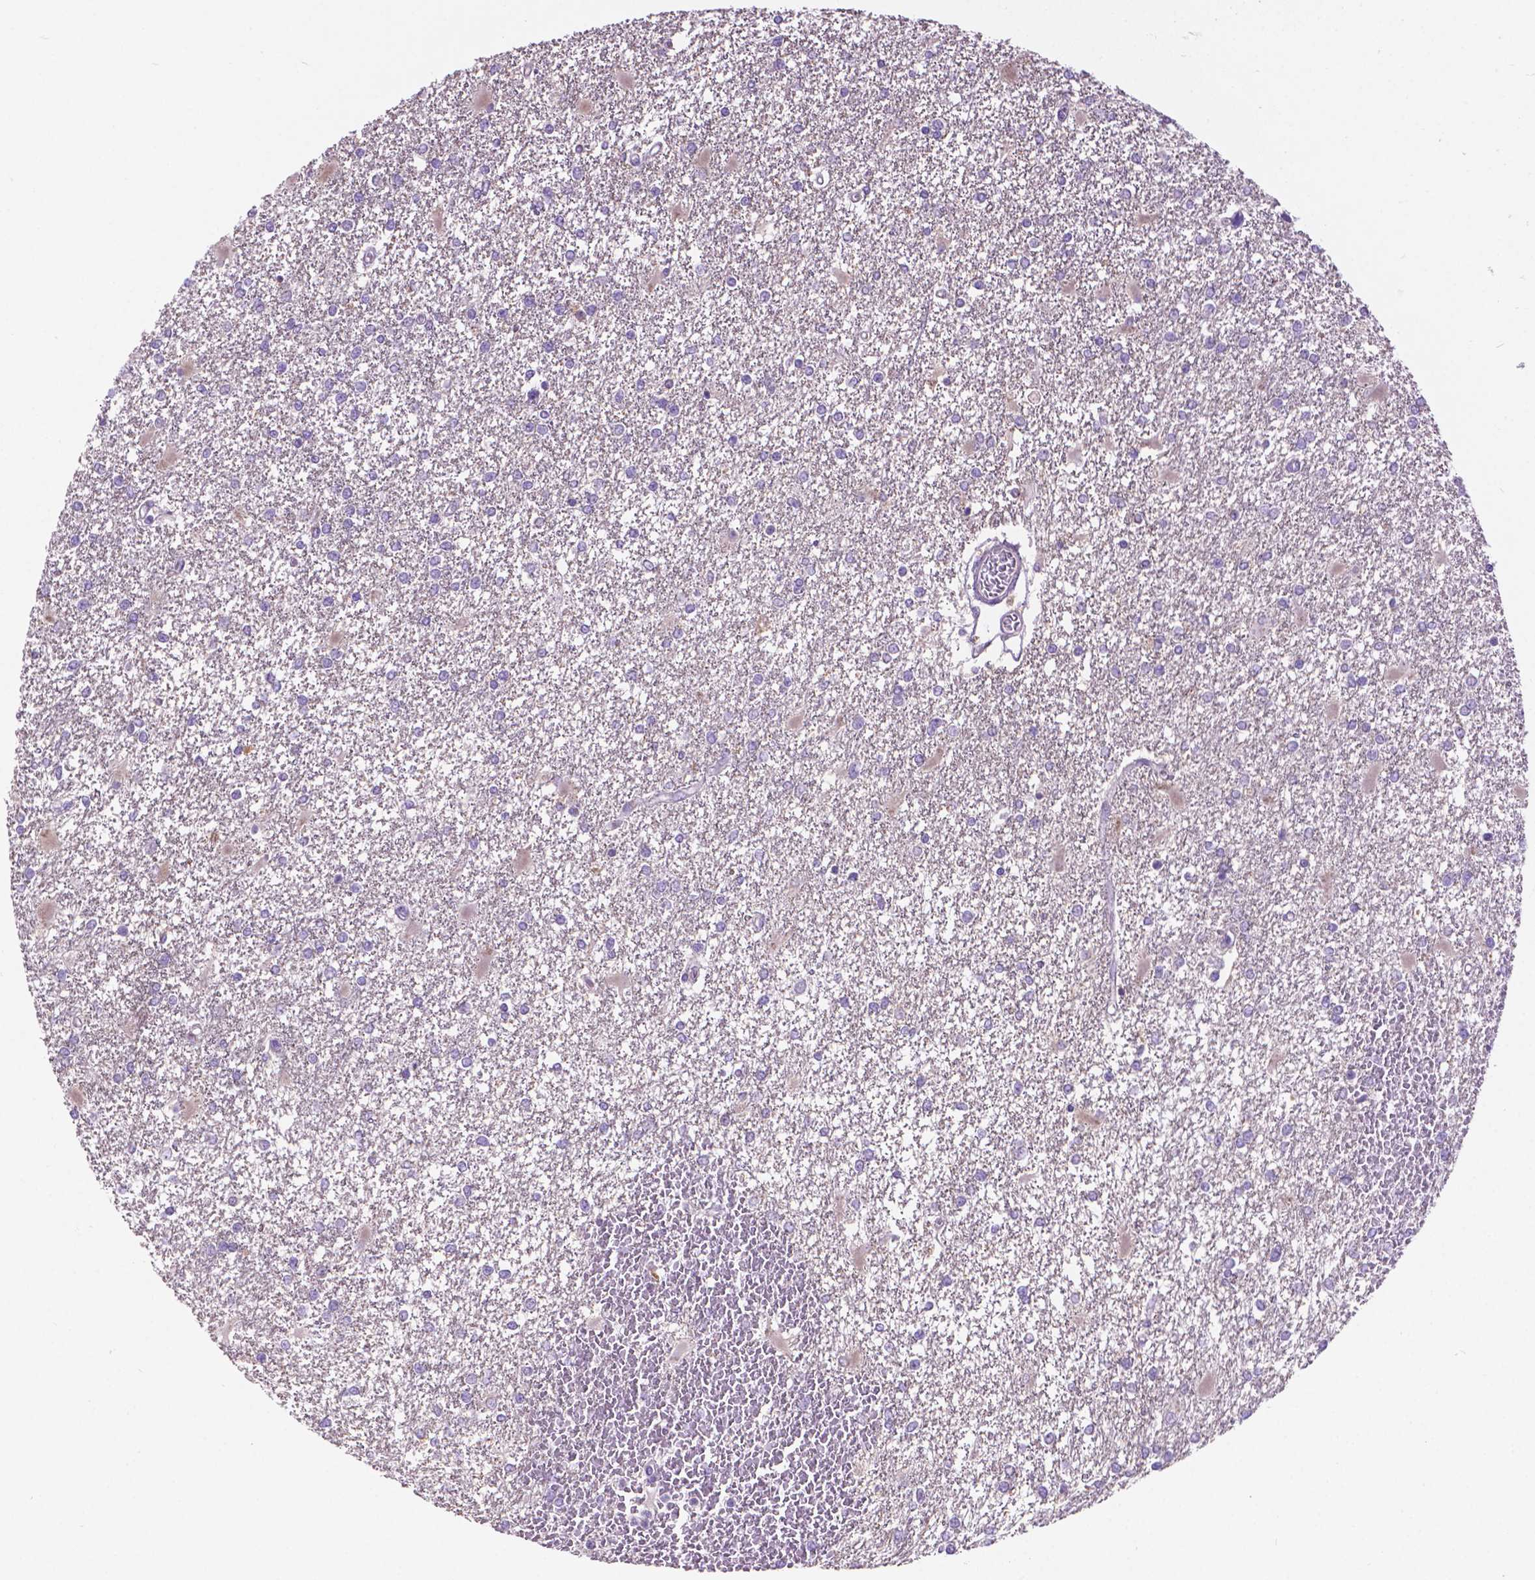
{"staining": {"intensity": "negative", "quantity": "none", "location": "none"}, "tissue": "glioma", "cell_type": "Tumor cells", "image_type": "cancer", "snomed": [{"axis": "morphology", "description": "Glioma, malignant, High grade"}, {"axis": "topography", "description": "Cerebral cortex"}], "caption": "Immunohistochemical staining of malignant glioma (high-grade) displays no significant staining in tumor cells.", "gene": "CDH7", "patient": {"sex": "male", "age": 79}}